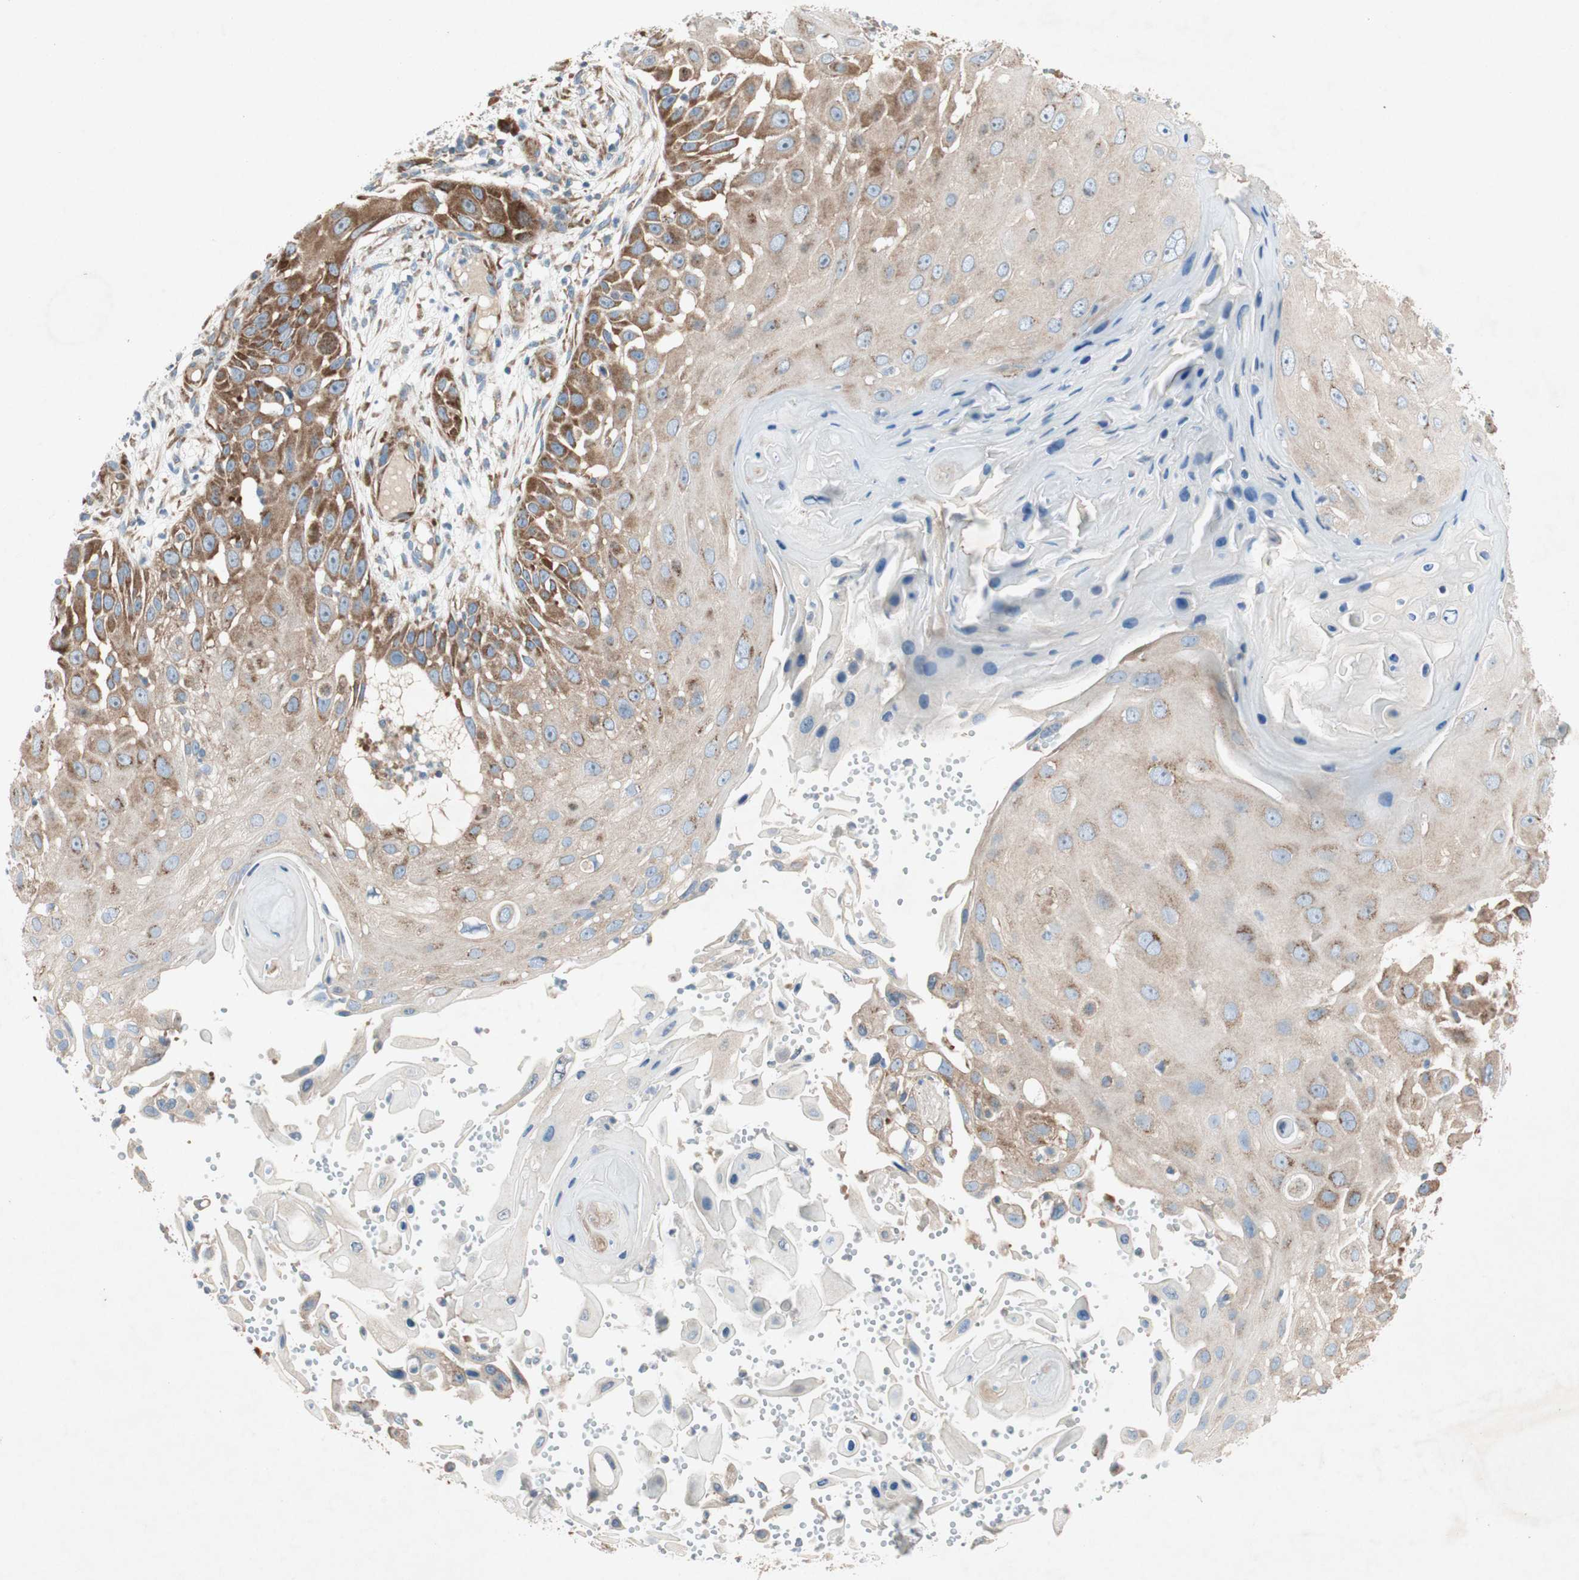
{"staining": {"intensity": "strong", "quantity": ">75%", "location": "cytoplasmic/membranous"}, "tissue": "skin cancer", "cell_type": "Tumor cells", "image_type": "cancer", "snomed": [{"axis": "morphology", "description": "Squamous cell carcinoma, NOS"}, {"axis": "topography", "description": "Skin"}], "caption": "IHC staining of skin cancer, which shows high levels of strong cytoplasmic/membranous positivity in about >75% of tumor cells indicating strong cytoplasmic/membranous protein staining. The staining was performed using DAB (brown) for protein detection and nuclei were counterstained in hematoxylin (blue).", "gene": "RPL23", "patient": {"sex": "female", "age": 44}}